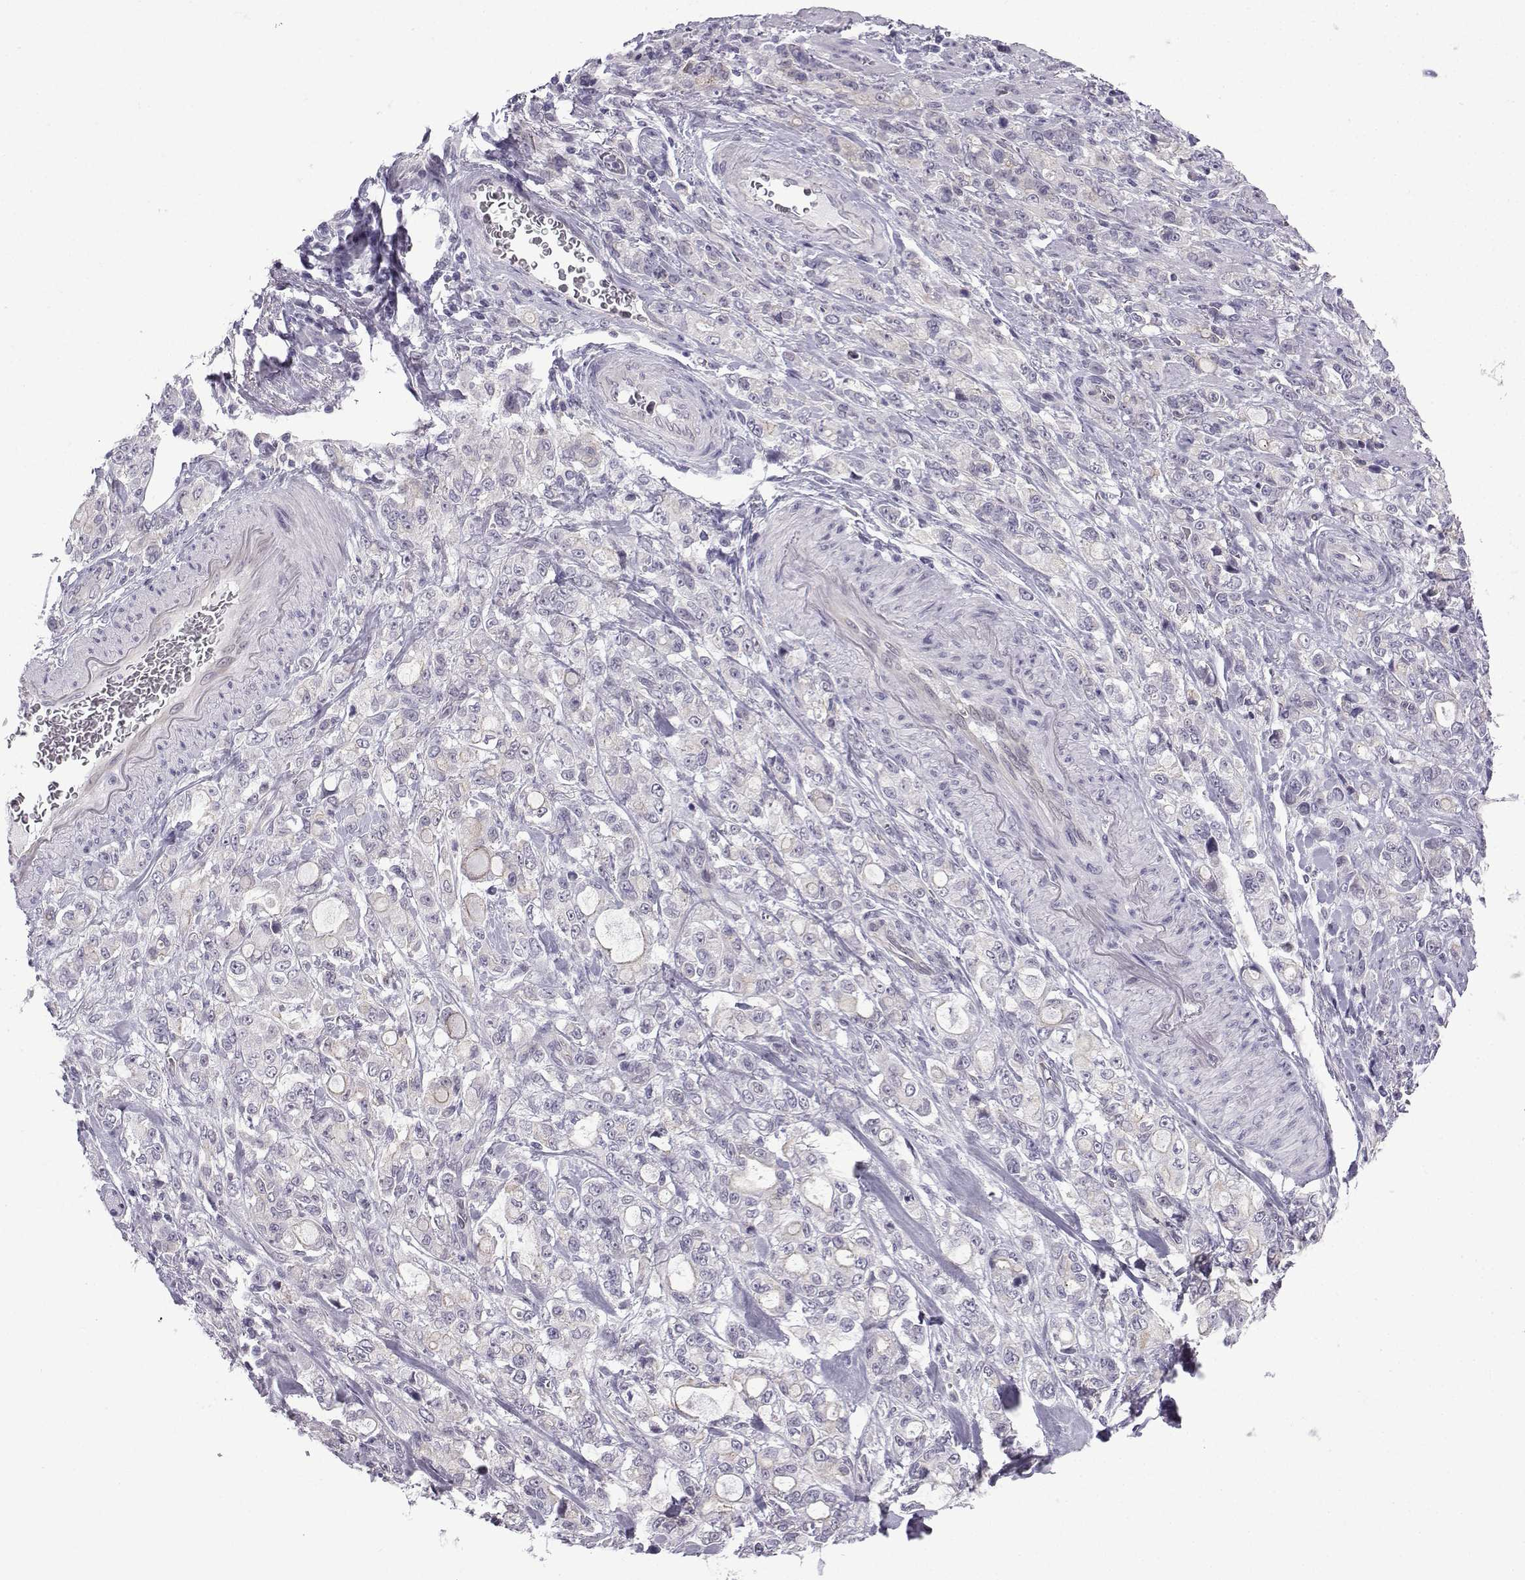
{"staining": {"intensity": "negative", "quantity": "none", "location": "none"}, "tissue": "stomach cancer", "cell_type": "Tumor cells", "image_type": "cancer", "snomed": [{"axis": "morphology", "description": "Adenocarcinoma, NOS"}, {"axis": "topography", "description": "Stomach"}], "caption": "Photomicrograph shows no significant protein staining in tumor cells of stomach cancer (adenocarcinoma).", "gene": "CFAP53", "patient": {"sex": "male", "age": 63}}